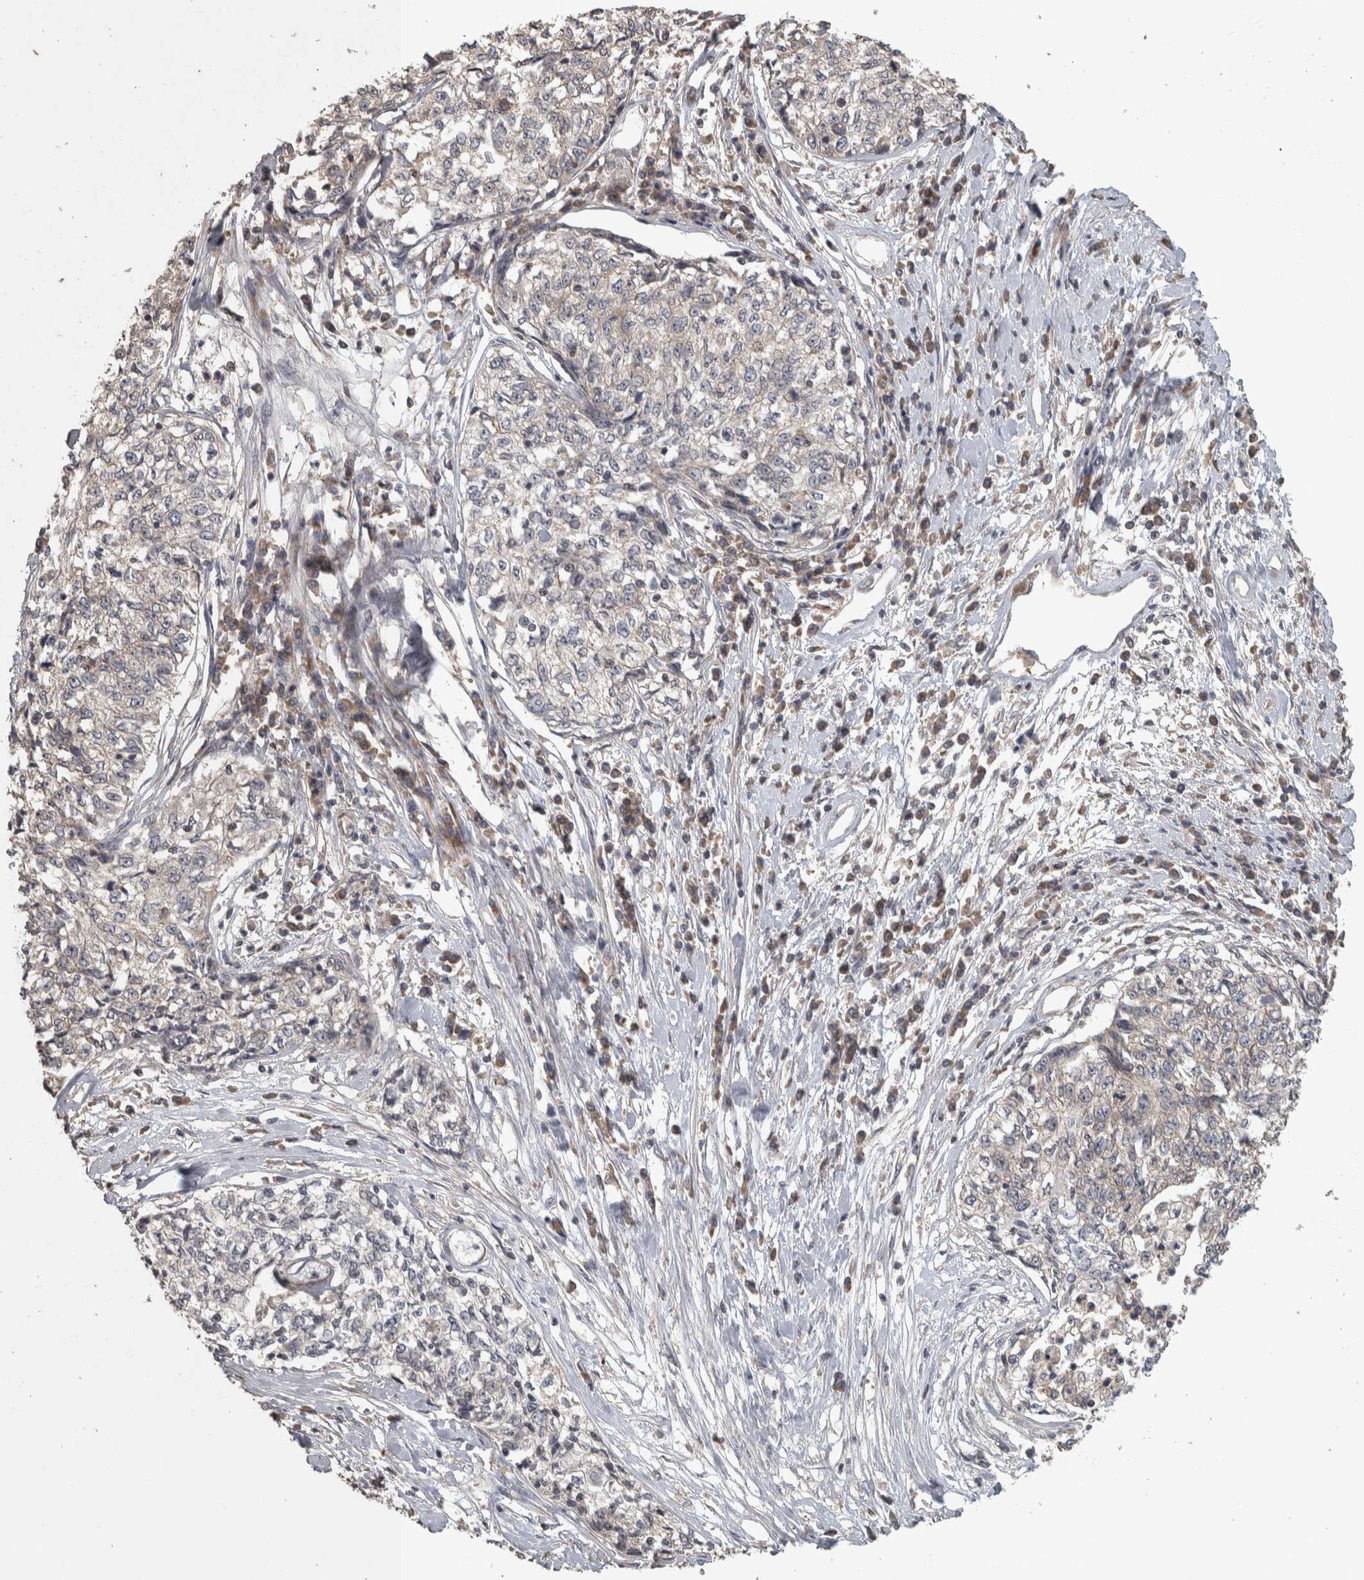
{"staining": {"intensity": "weak", "quantity": "<25%", "location": "cytoplasmic/membranous"}, "tissue": "cervical cancer", "cell_type": "Tumor cells", "image_type": "cancer", "snomed": [{"axis": "morphology", "description": "Squamous cell carcinoma, NOS"}, {"axis": "topography", "description": "Cervix"}], "caption": "This is an IHC photomicrograph of human cervical squamous cell carcinoma. There is no staining in tumor cells.", "gene": "ERAL1", "patient": {"sex": "female", "age": 57}}